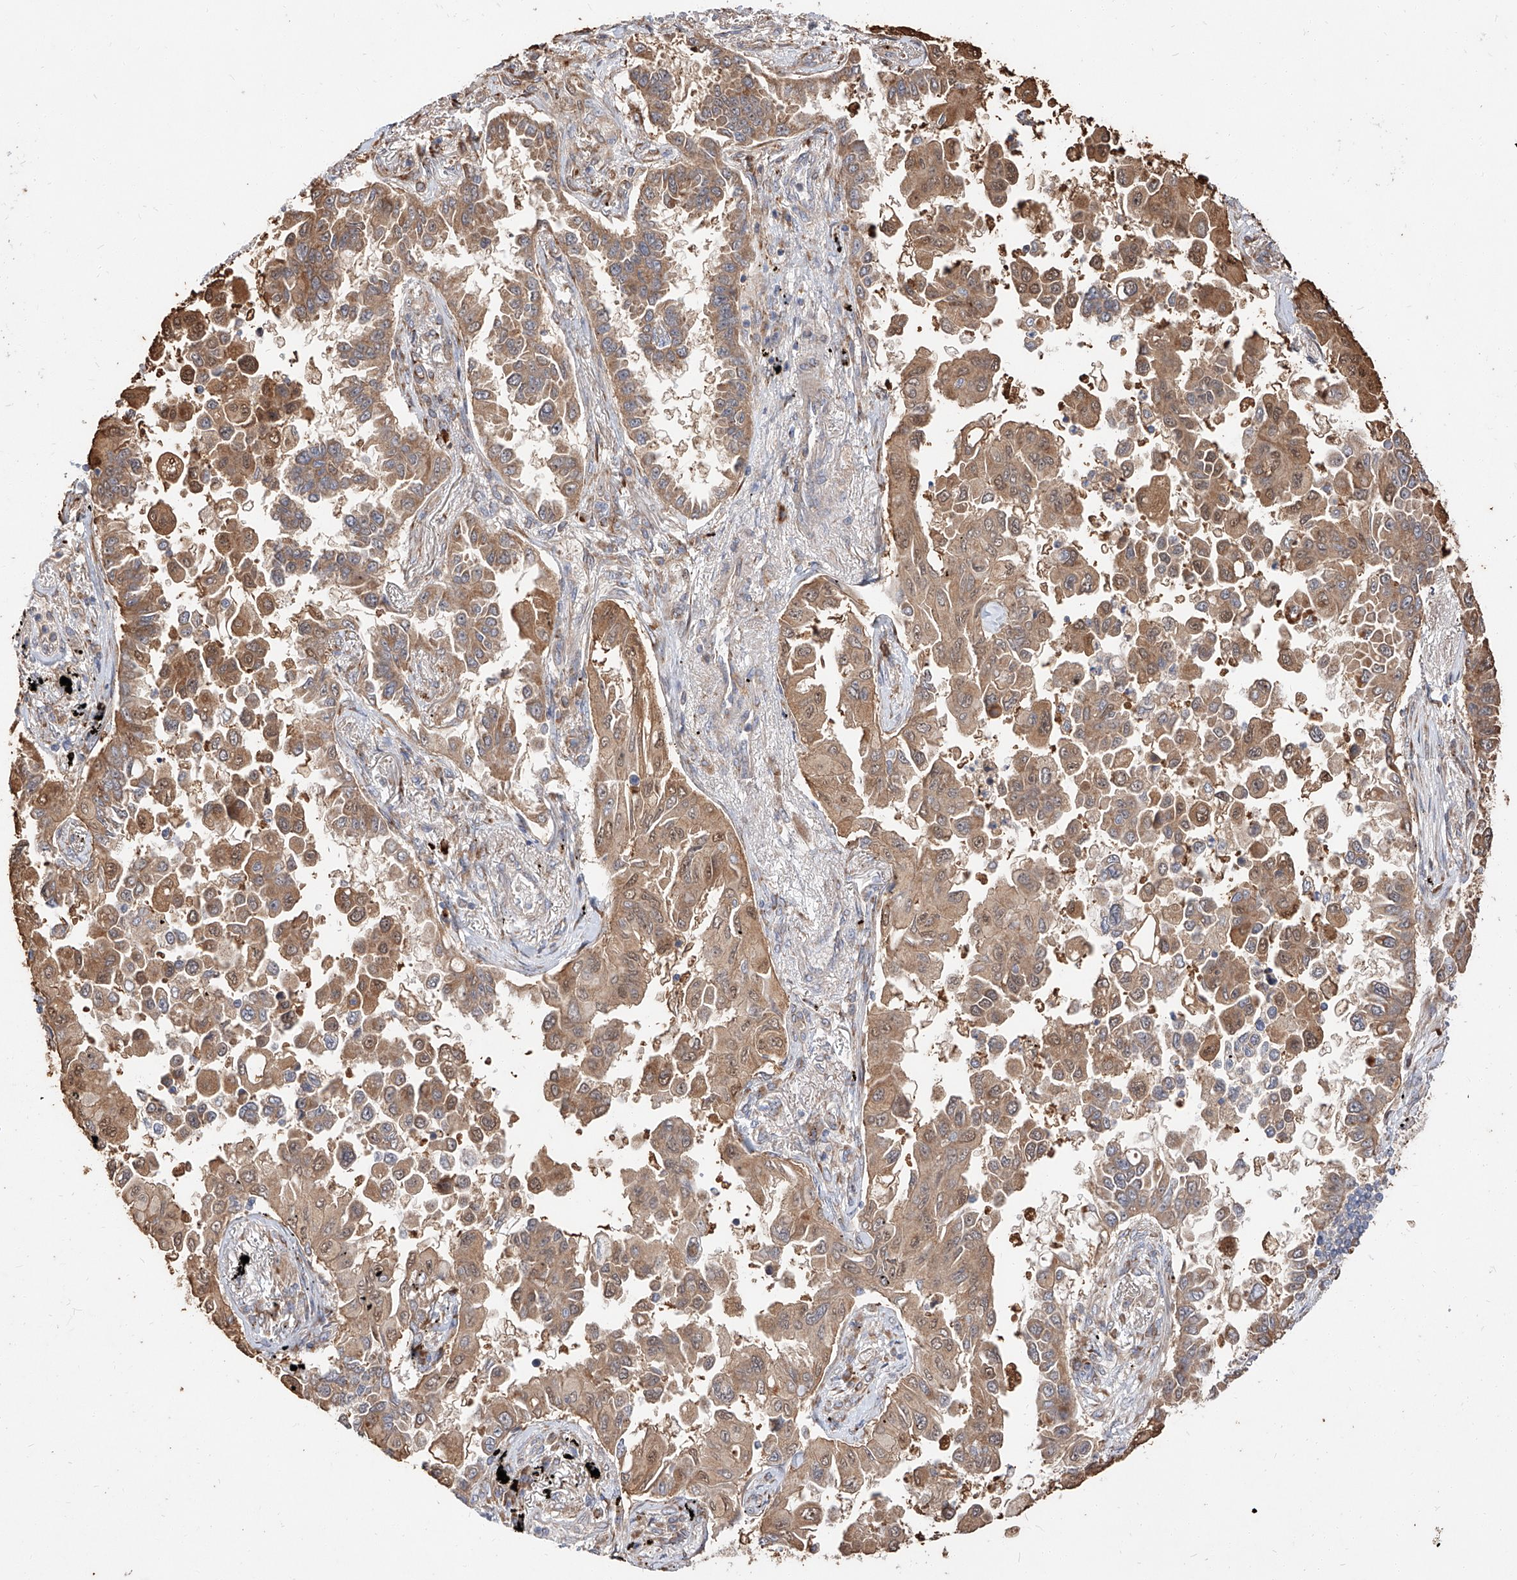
{"staining": {"intensity": "moderate", "quantity": ">75%", "location": "cytoplasmic/membranous"}, "tissue": "lung cancer", "cell_type": "Tumor cells", "image_type": "cancer", "snomed": [{"axis": "morphology", "description": "Adenocarcinoma, NOS"}, {"axis": "topography", "description": "Lung"}], "caption": "Human adenocarcinoma (lung) stained for a protein (brown) reveals moderate cytoplasmic/membranous positive expression in approximately >75% of tumor cells.", "gene": "DIRAS3", "patient": {"sex": "female", "age": 67}}